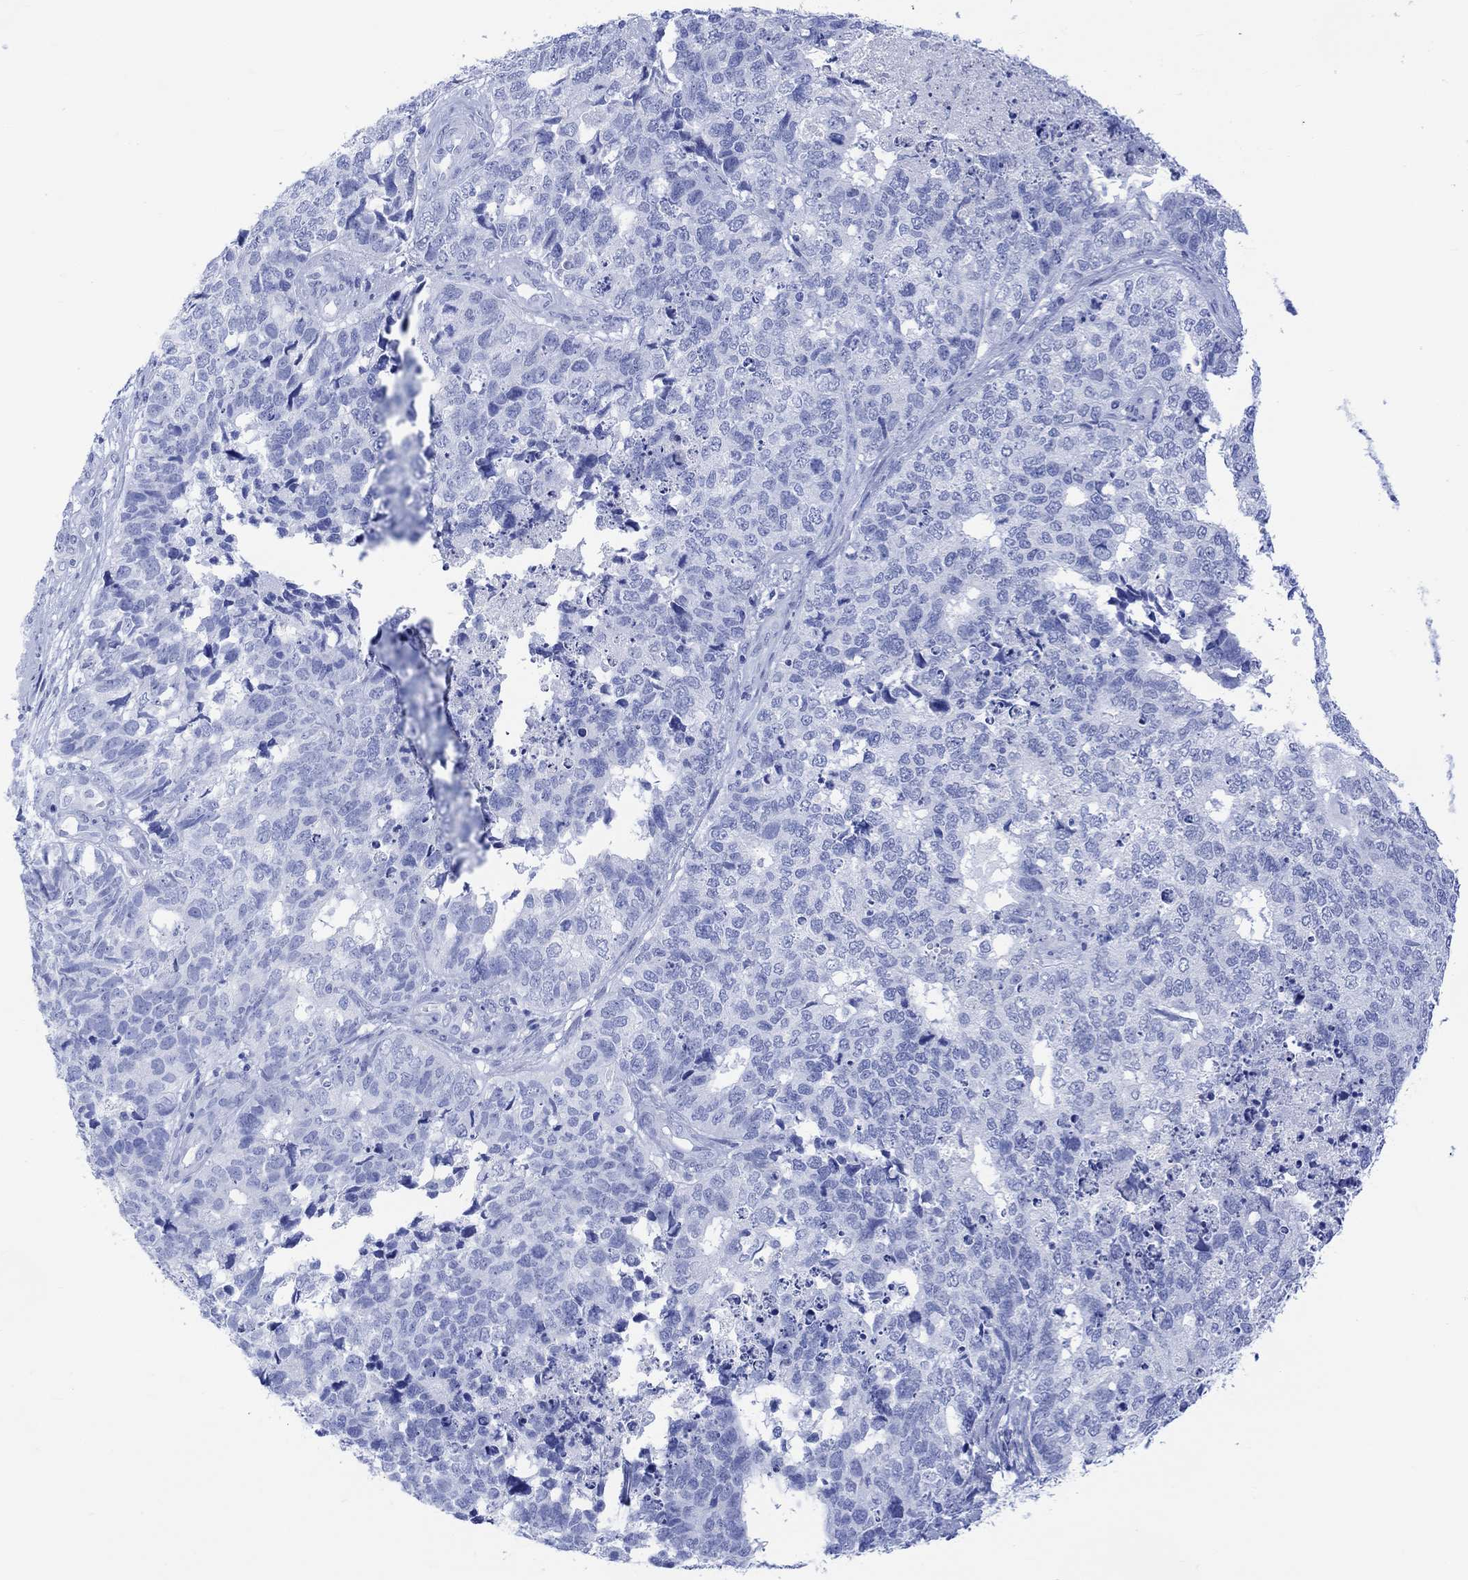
{"staining": {"intensity": "negative", "quantity": "none", "location": "none"}, "tissue": "cervical cancer", "cell_type": "Tumor cells", "image_type": "cancer", "snomed": [{"axis": "morphology", "description": "Squamous cell carcinoma, NOS"}, {"axis": "topography", "description": "Cervix"}], "caption": "This is an immunohistochemistry histopathology image of squamous cell carcinoma (cervical). There is no staining in tumor cells.", "gene": "CELF4", "patient": {"sex": "female", "age": 63}}